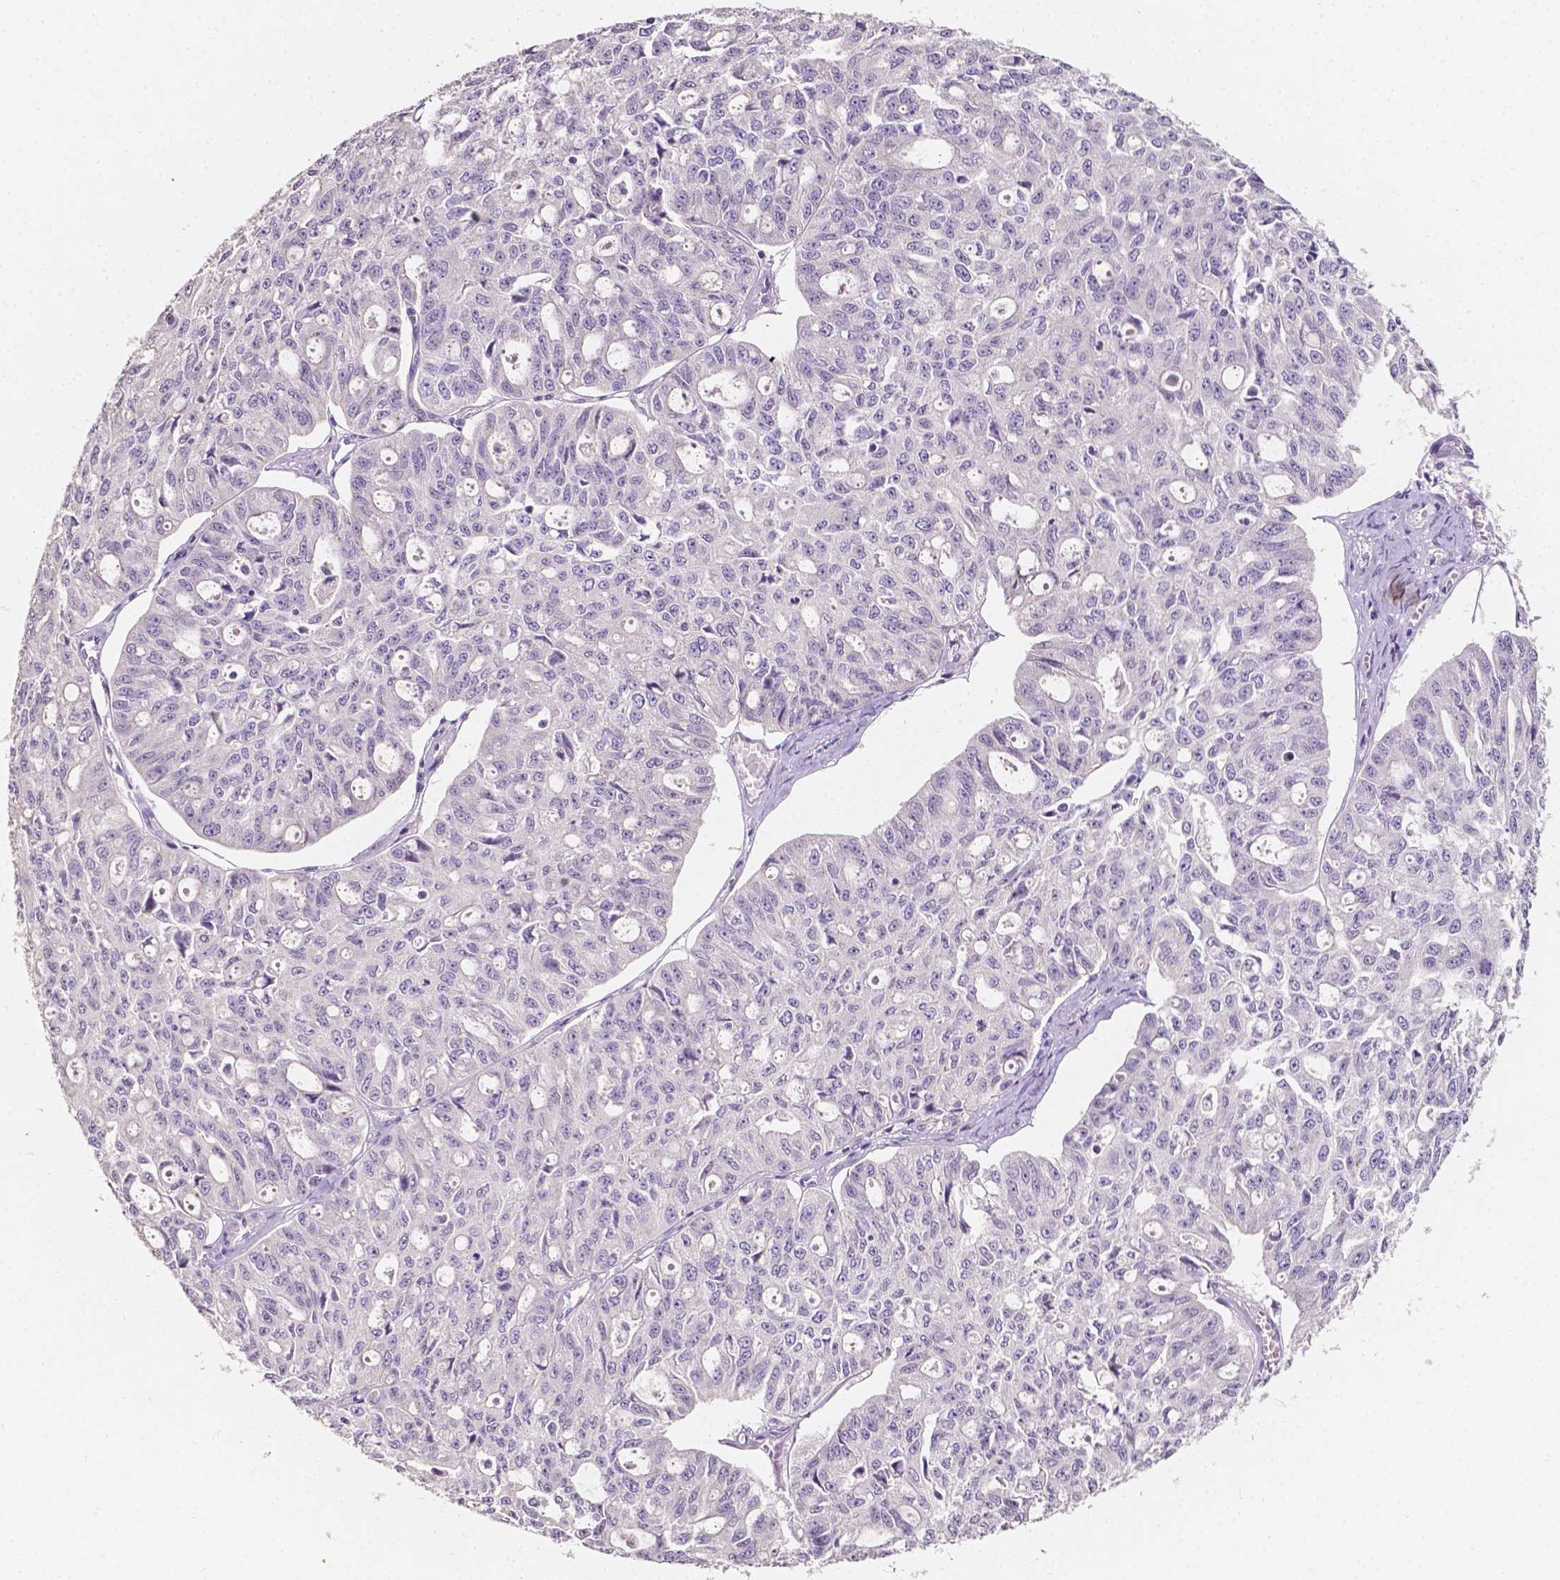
{"staining": {"intensity": "negative", "quantity": "none", "location": "none"}, "tissue": "ovarian cancer", "cell_type": "Tumor cells", "image_type": "cancer", "snomed": [{"axis": "morphology", "description": "Carcinoma, endometroid"}, {"axis": "topography", "description": "Ovary"}], "caption": "Histopathology image shows no protein staining in tumor cells of ovarian endometroid carcinoma tissue. (DAB (3,3'-diaminobenzidine) immunohistochemistry, high magnification).", "gene": "TAL1", "patient": {"sex": "female", "age": 65}}